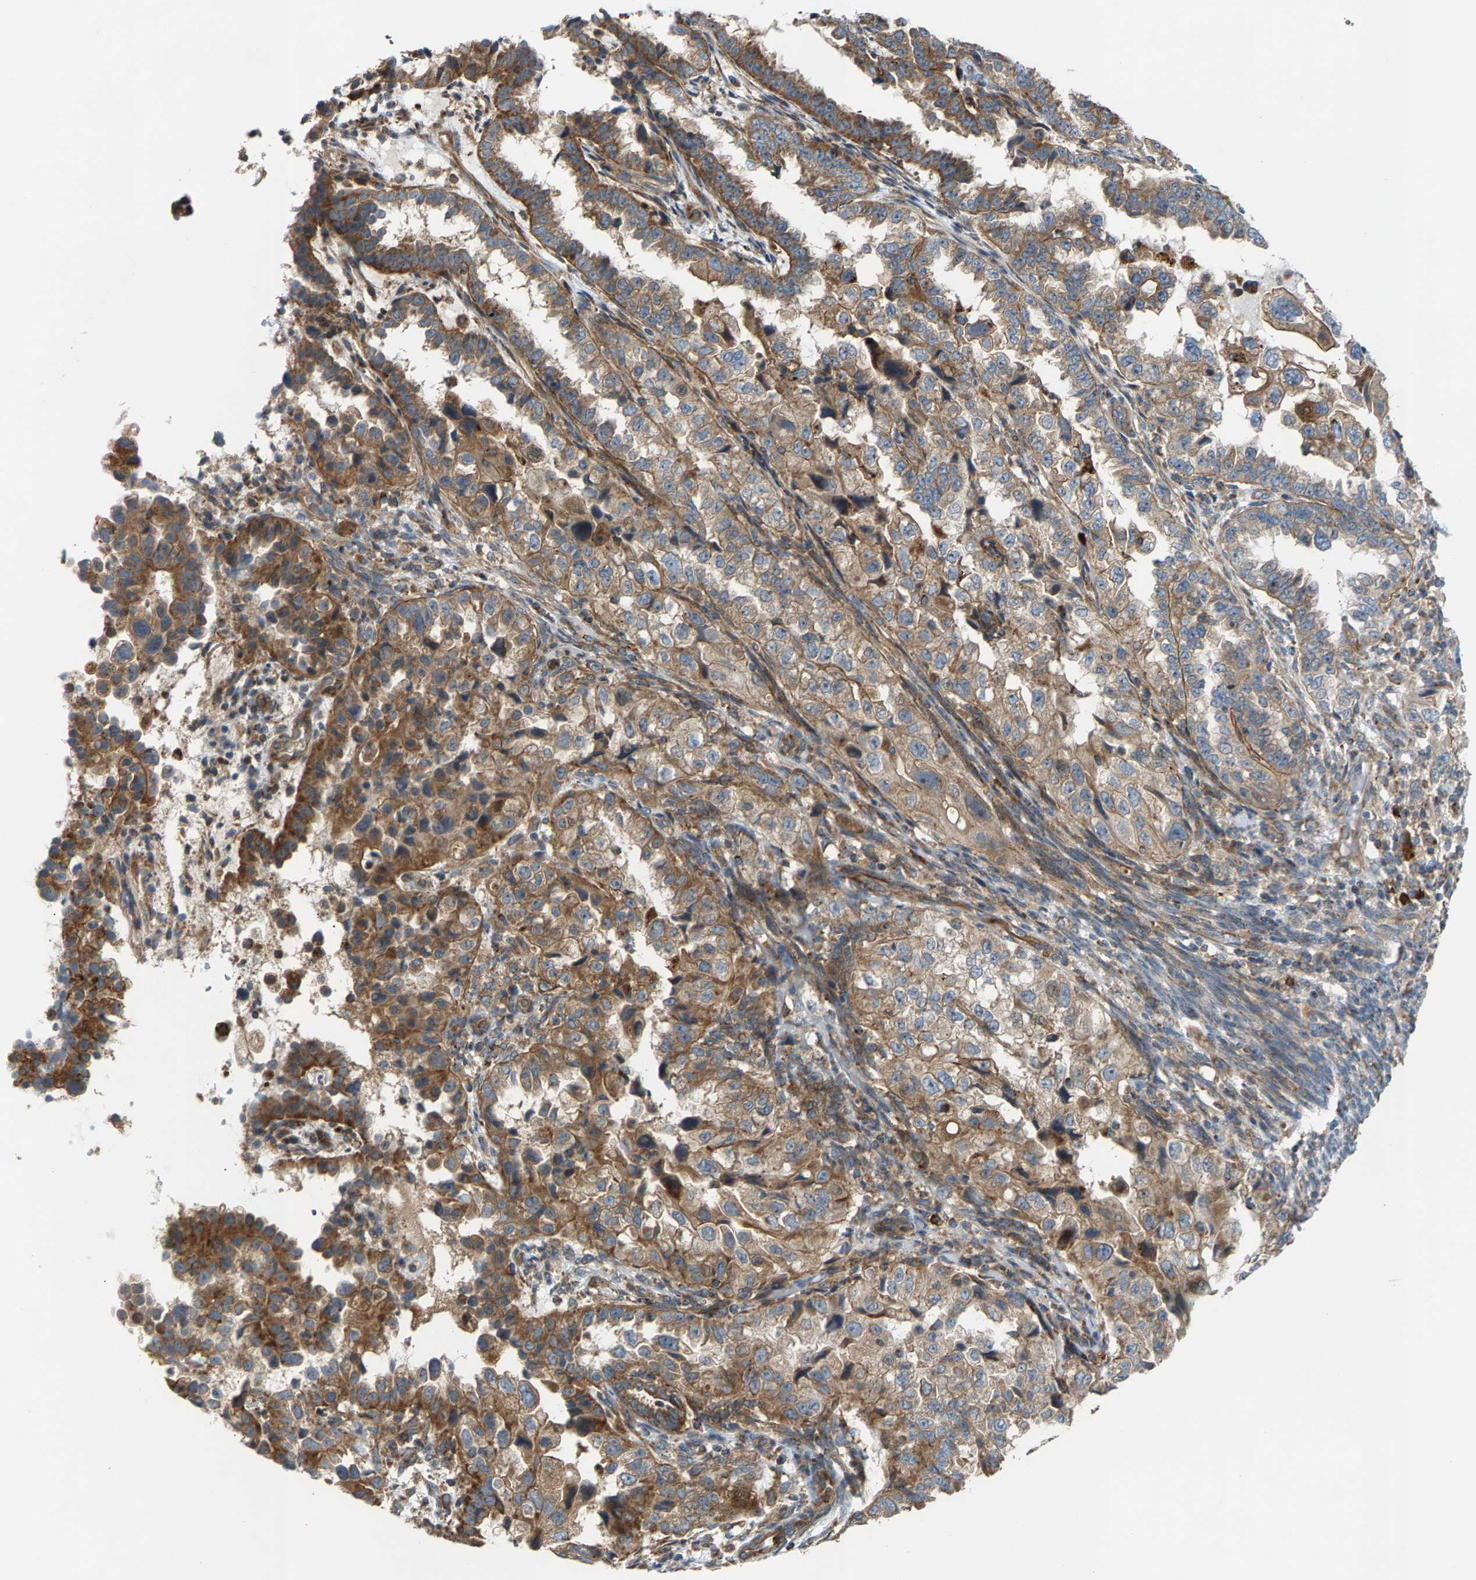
{"staining": {"intensity": "moderate", "quantity": "25%-75%", "location": "cytoplasmic/membranous"}, "tissue": "endometrial cancer", "cell_type": "Tumor cells", "image_type": "cancer", "snomed": [{"axis": "morphology", "description": "Adenocarcinoma, NOS"}, {"axis": "topography", "description": "Endometrium"}], "caption": "High-magnification brightfield microscopy of adenocarcinoma (endometrial) stained with DAB (brown) and counterstained with hematoxylin (blue). tumor cells exhibit moderate cytoplasmic/membranous positivity is seen in approximately25%-75% of cells.", "gene": "PDCL", "patient": {"sex": "female", "age": 85}}